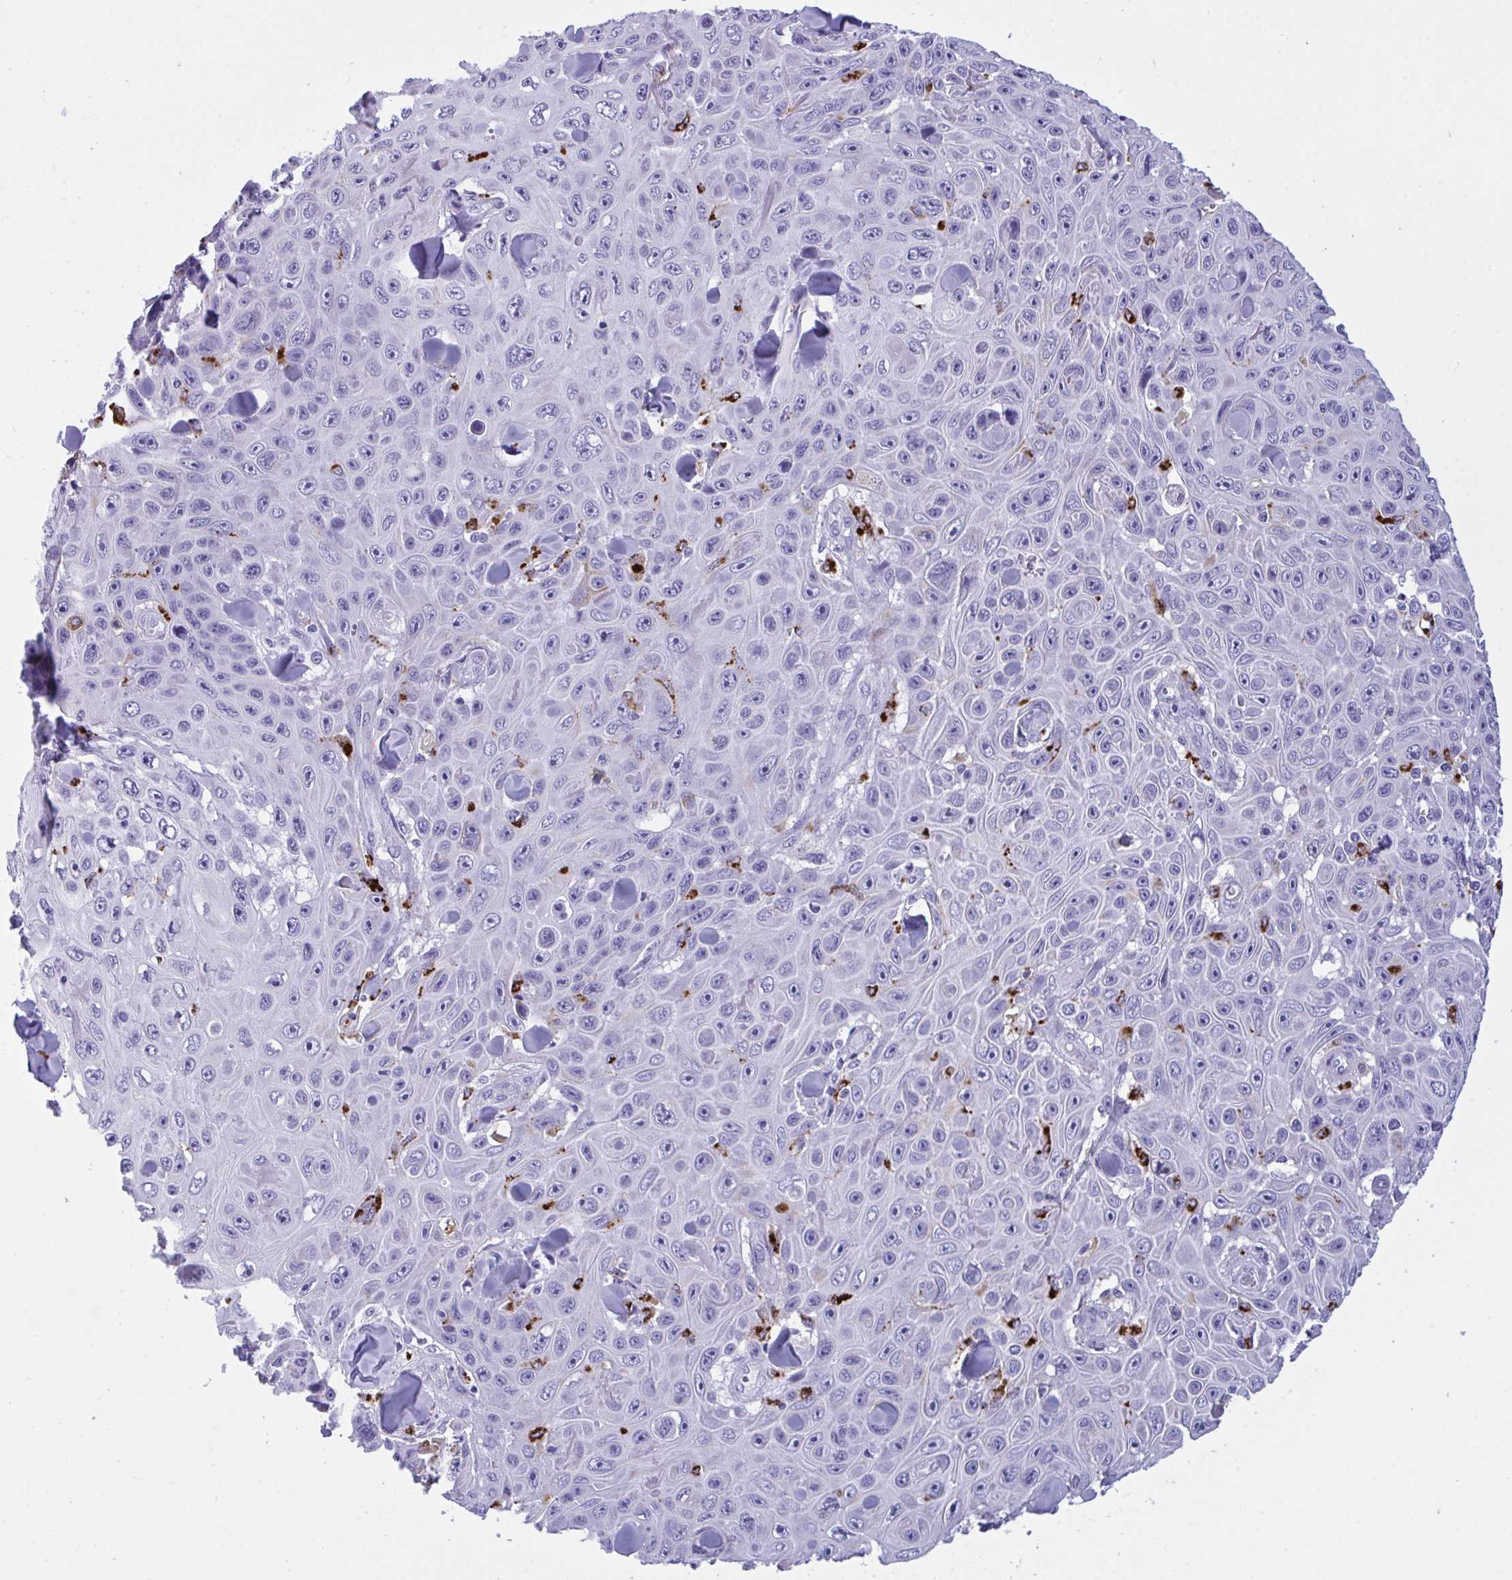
{"staining": {"intensity": "negative", "quantity": "none", "location": "none"}, "tissue": "skin cancer", "cell_type": "Tumor cells", "image_type": "cancer", "snomed": [{"axis": "morphology", "description": "Squamous cell carcinoma, NOS"}, {"axis": "topography", "description": "Skin"}], "caption": "DAB (3,3'-diaminobenzidine) immunohistochemical staining of skin squamous cell carcinoma exhibits no significant expression in tumor cells.", "gene": "CPVL", "patient": {"sex": "male", "age": 82}}